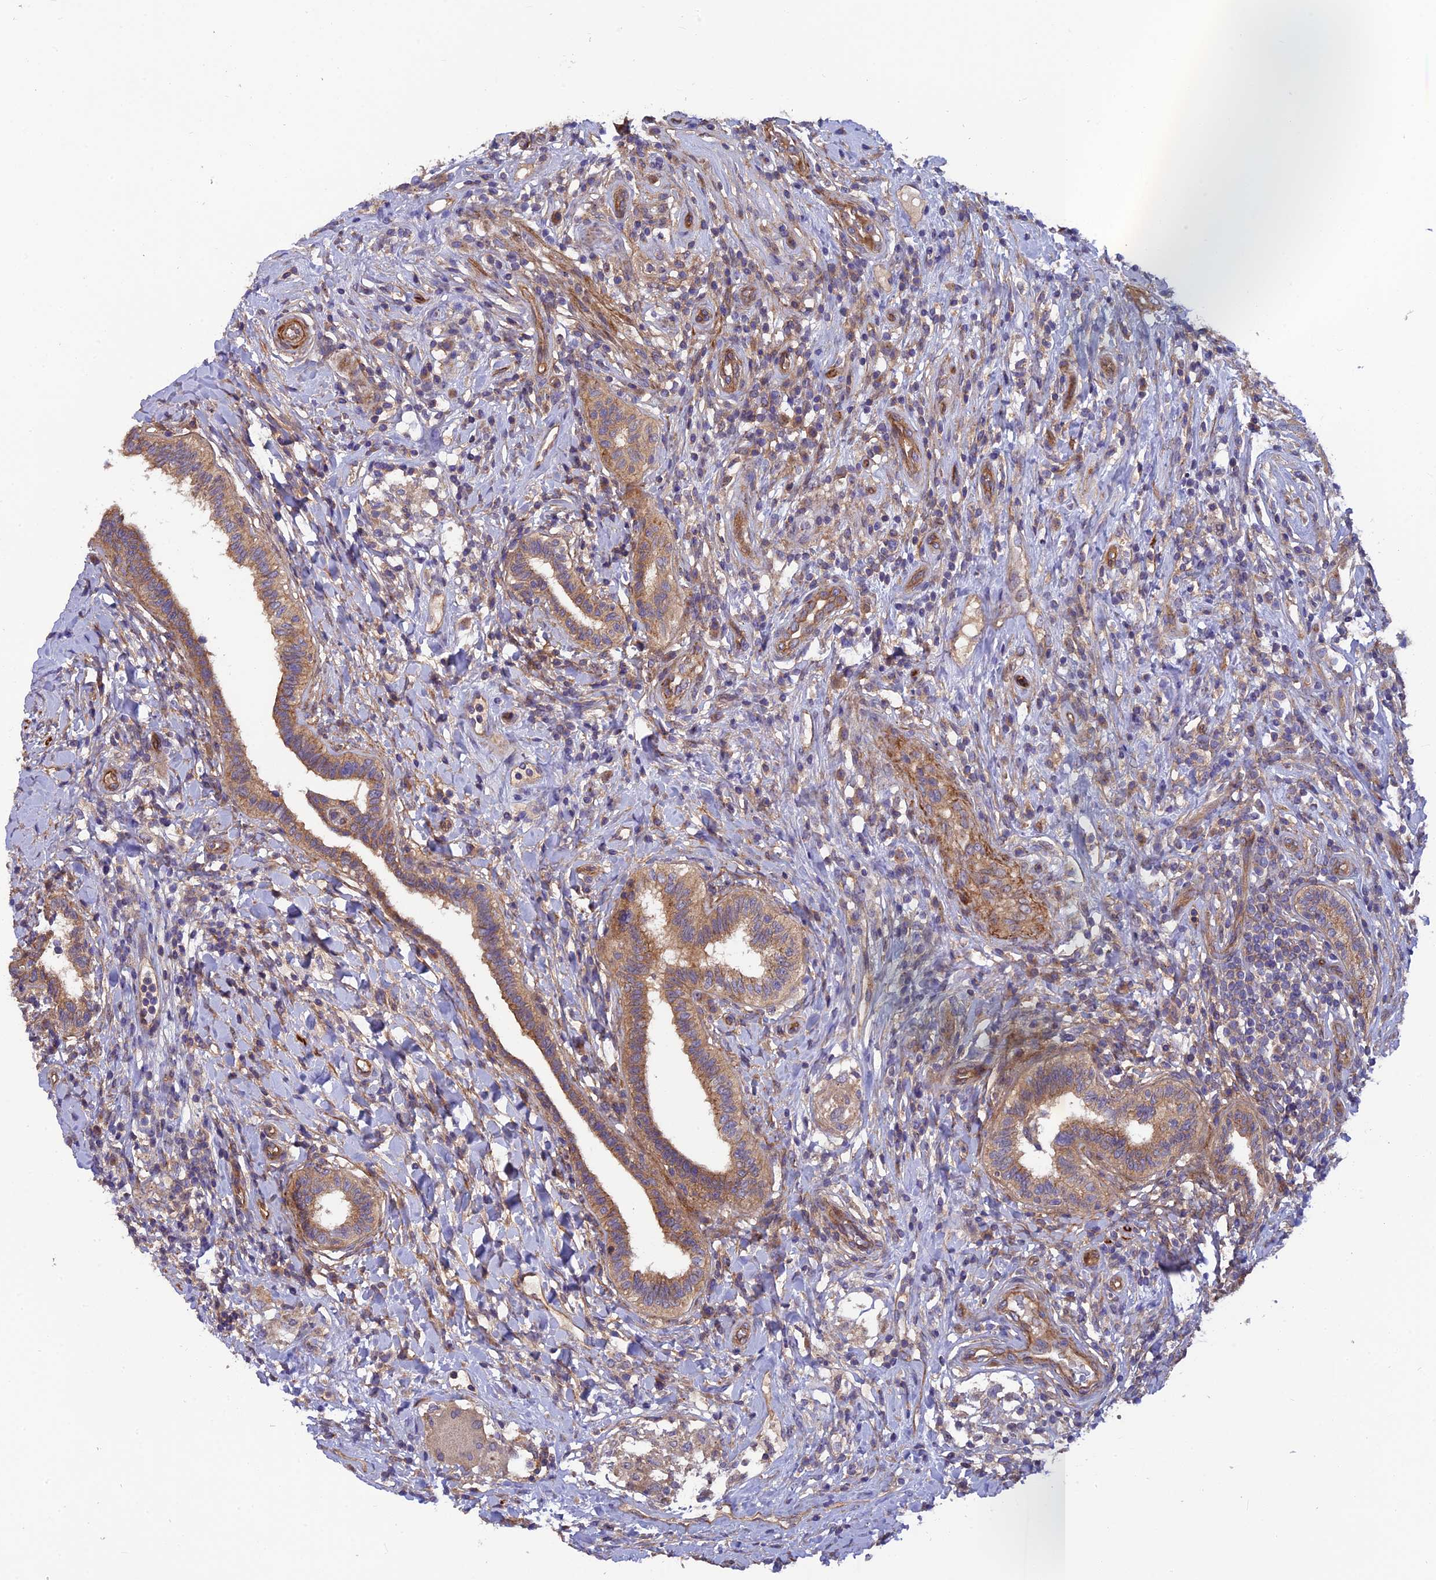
{"staining": {"intensity": "moderate", "quantity": ">75%", "location": "cytoplasmic/membranous"}, "tissue": "testis cancer", "cell_type": "Tumor cells", "image_type": "cancer", "snomed": [{"axis": "morphology", "description": "Seminoma, NOS"}, {"axis": "topography", "description": "Testis"}], "caption": "Testis cancer (seminoma) tissue displays moderate cytoplasmic/membranous positivity in about >75% of tumor cells", "gene": "ADAMTS15", "patient": {"sex": "male", "age": 49}}